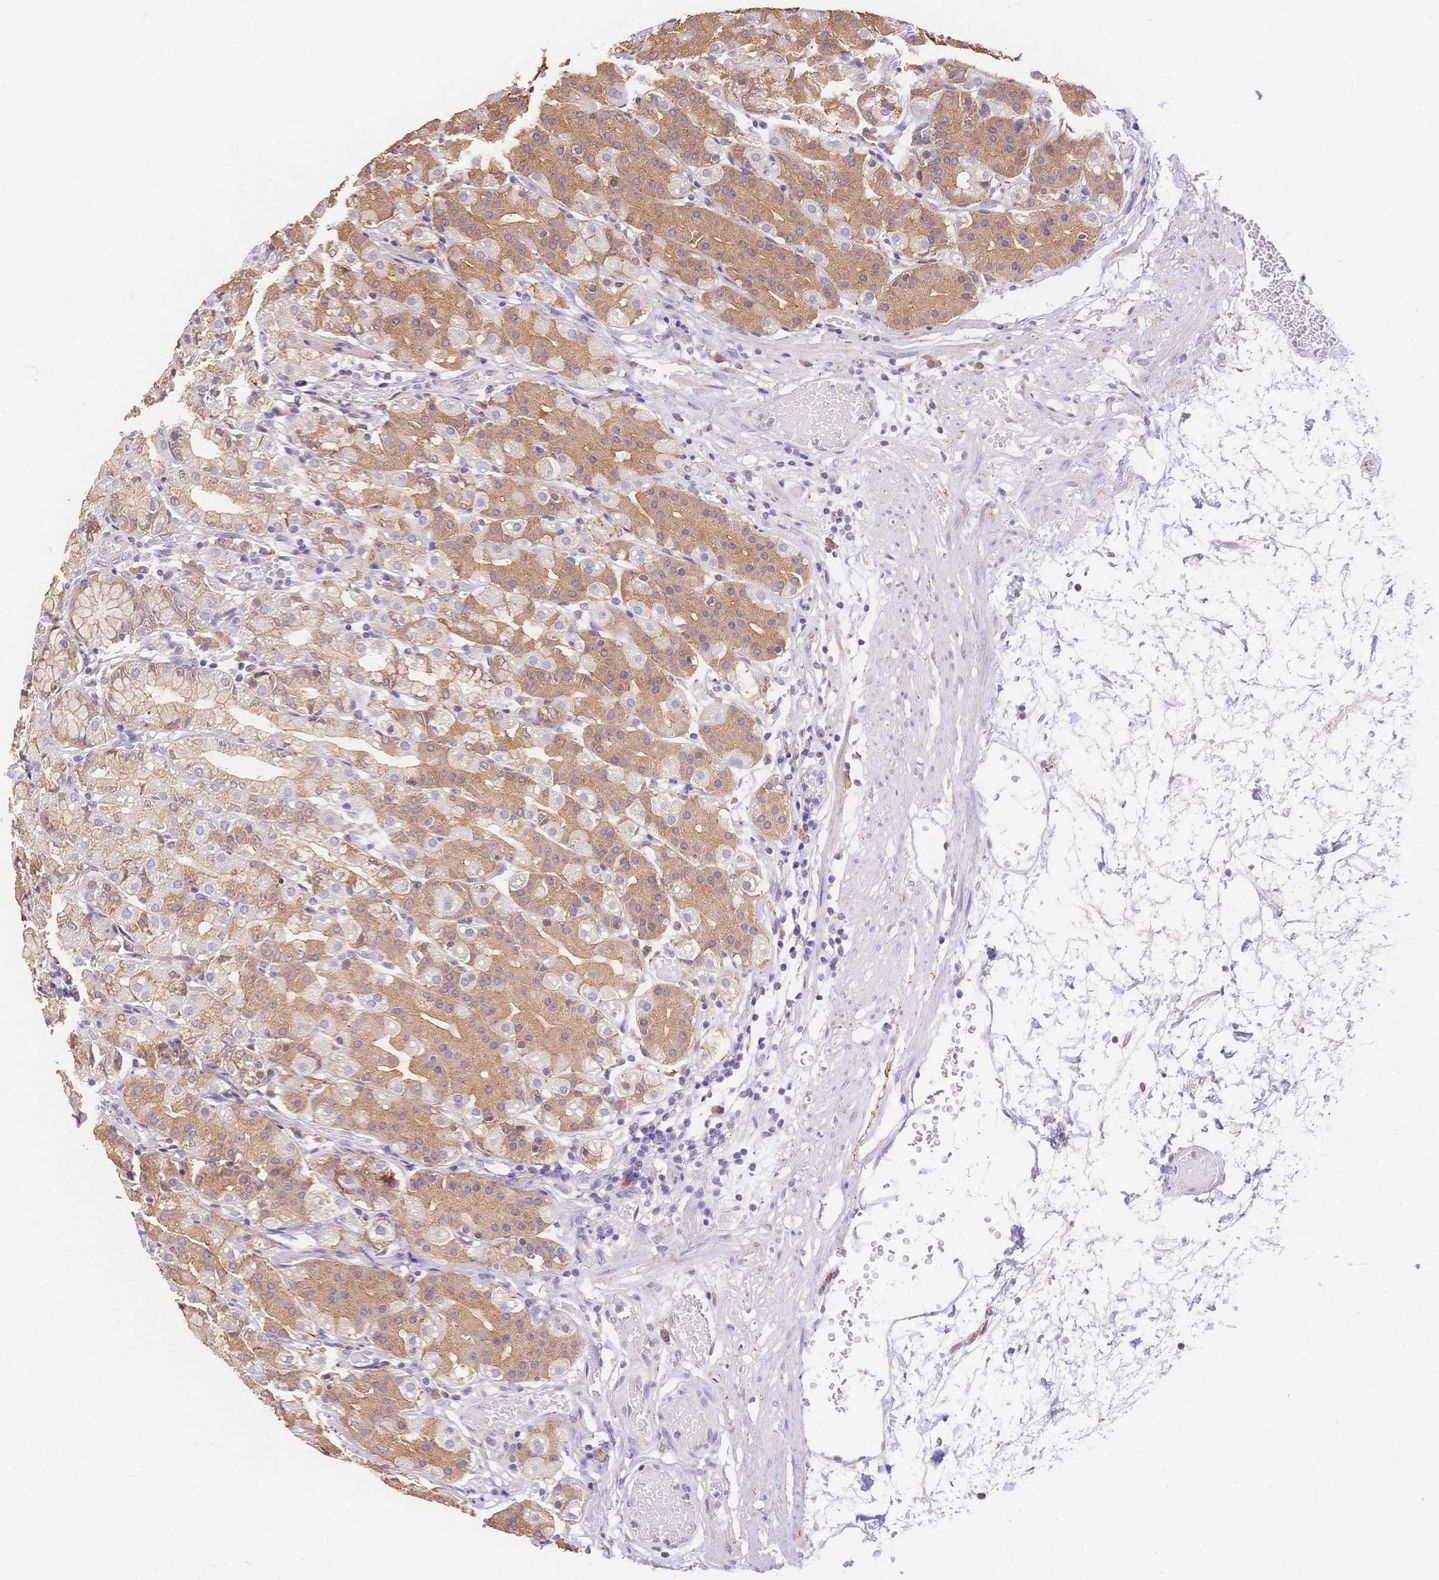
{"staining": {"intensity": "weak", "quantity": "25%-75%", "location": "cytoplasmic/membranous"}, "tissue": "stomach", "cell_type": "Glandular cells", "image_type": "normal", "snomed": [{"axis": "morphology", "description": "Normal tissue, NOS"}, {"axis": "topography", "description": "Stomach"}], "caption": "A brown stain labels weak cytoplasmic/membranous expression of a protein in glandular cells of benign stomach. (IHC, brightfield microscopy, high magnification).", "gene": "HS3ST5", "patient": {"sex": "female", "age": 57}}